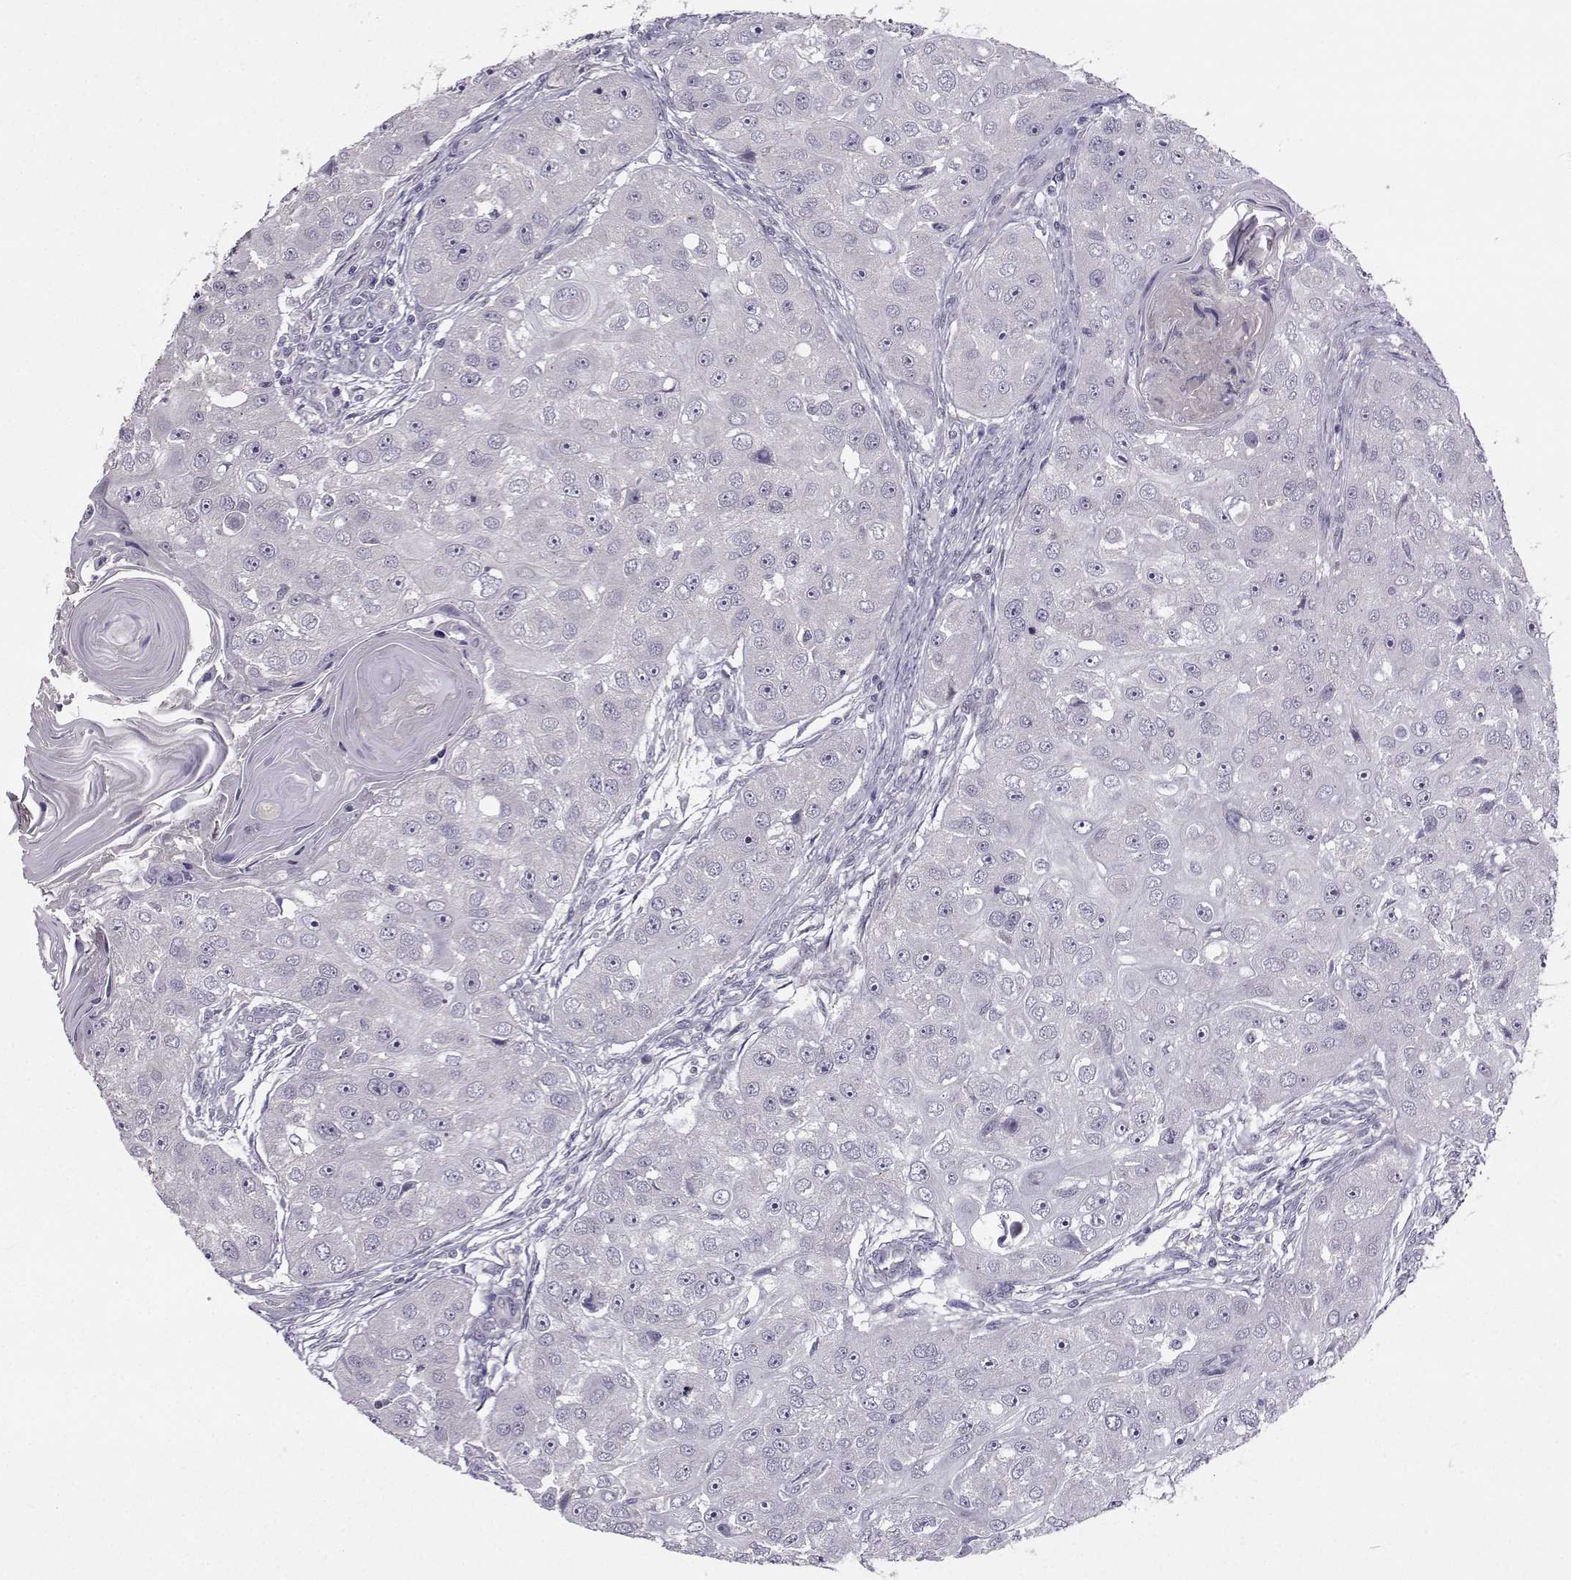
{"staining": {"intensity": "negative", "quantity": "none", "location": "none"}, "tissue": "head and neck cancer", "cell_type": "Tumor cells", "image_type": "cancer", "snomed": [{"axis": "morphology", "description": "Squamous cell carcinoma, NOS"}, {"axis": "topography", "description": "Head-Neck"}], "caption": "A histopathology image of squamous cell carcinoma (head and neck) stained for a protein shows no brown staining in tumor cells.", "gene": "DDX20", "patient": {"sex": "male", "age": 51}}